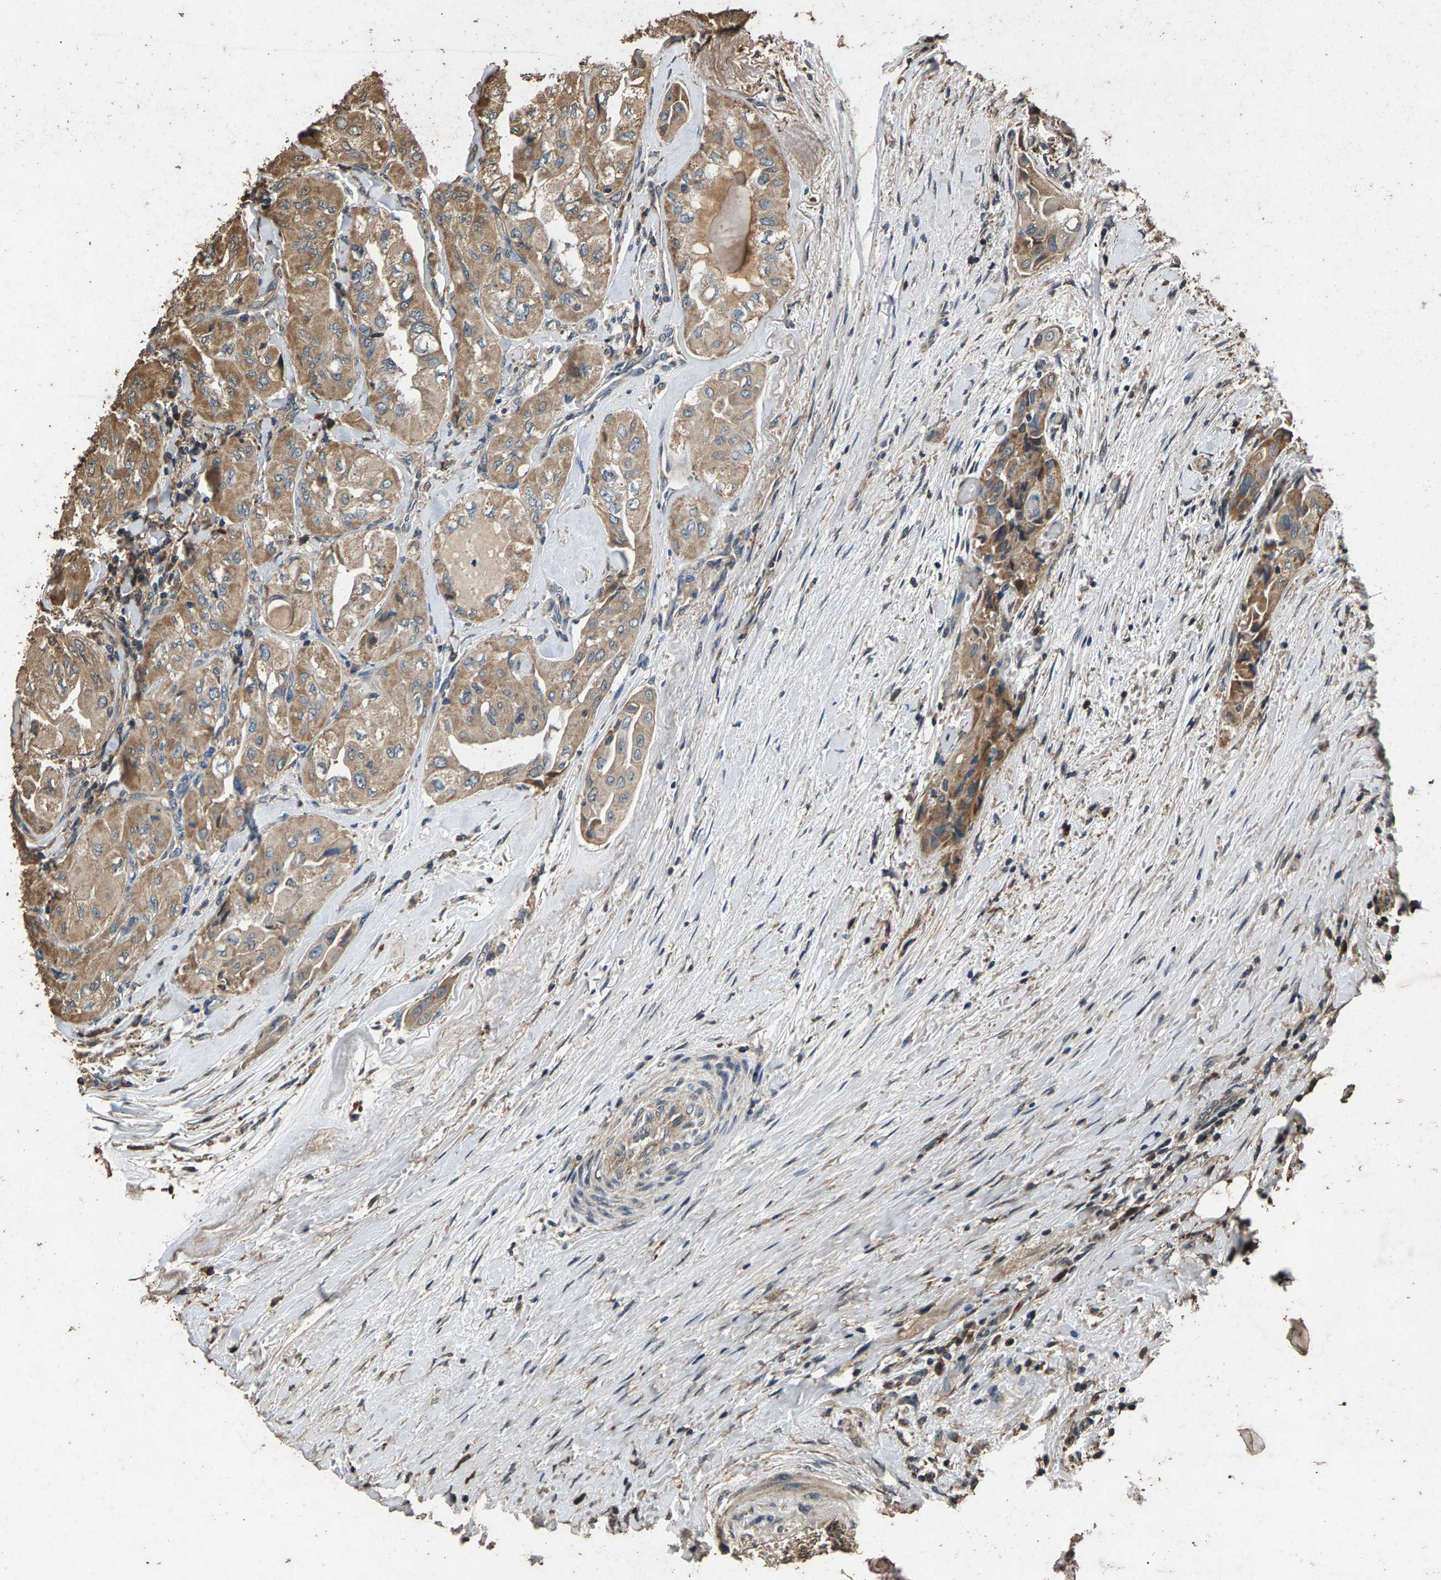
{"staining": {"intensity": "moderate", "quantity": ">75%", "location": "cytoplasmic/membranous"}, "tissue": "thyroid cancer", "cell_type": "Tumor cells", "image_type": "cancer", "snomed": [{"axis": "morphology", "description": "Papillary adenocarcinoma, NOS"}, {"axis": "topography", "description": "Thyroid gland"}], "caption": "DAB (3,3'-diaminobenzidine) immunohistochemical staining of papillary adenocarcinoma (thyroid) shows moderate cytoplasmic/membranous protein positivity in approximately >75% of tumor cells. (DAB IHC with brightfield microscopy, high magnification).", "gene": "MRPL27", "patient": {"sex": "female", "age": 59}}